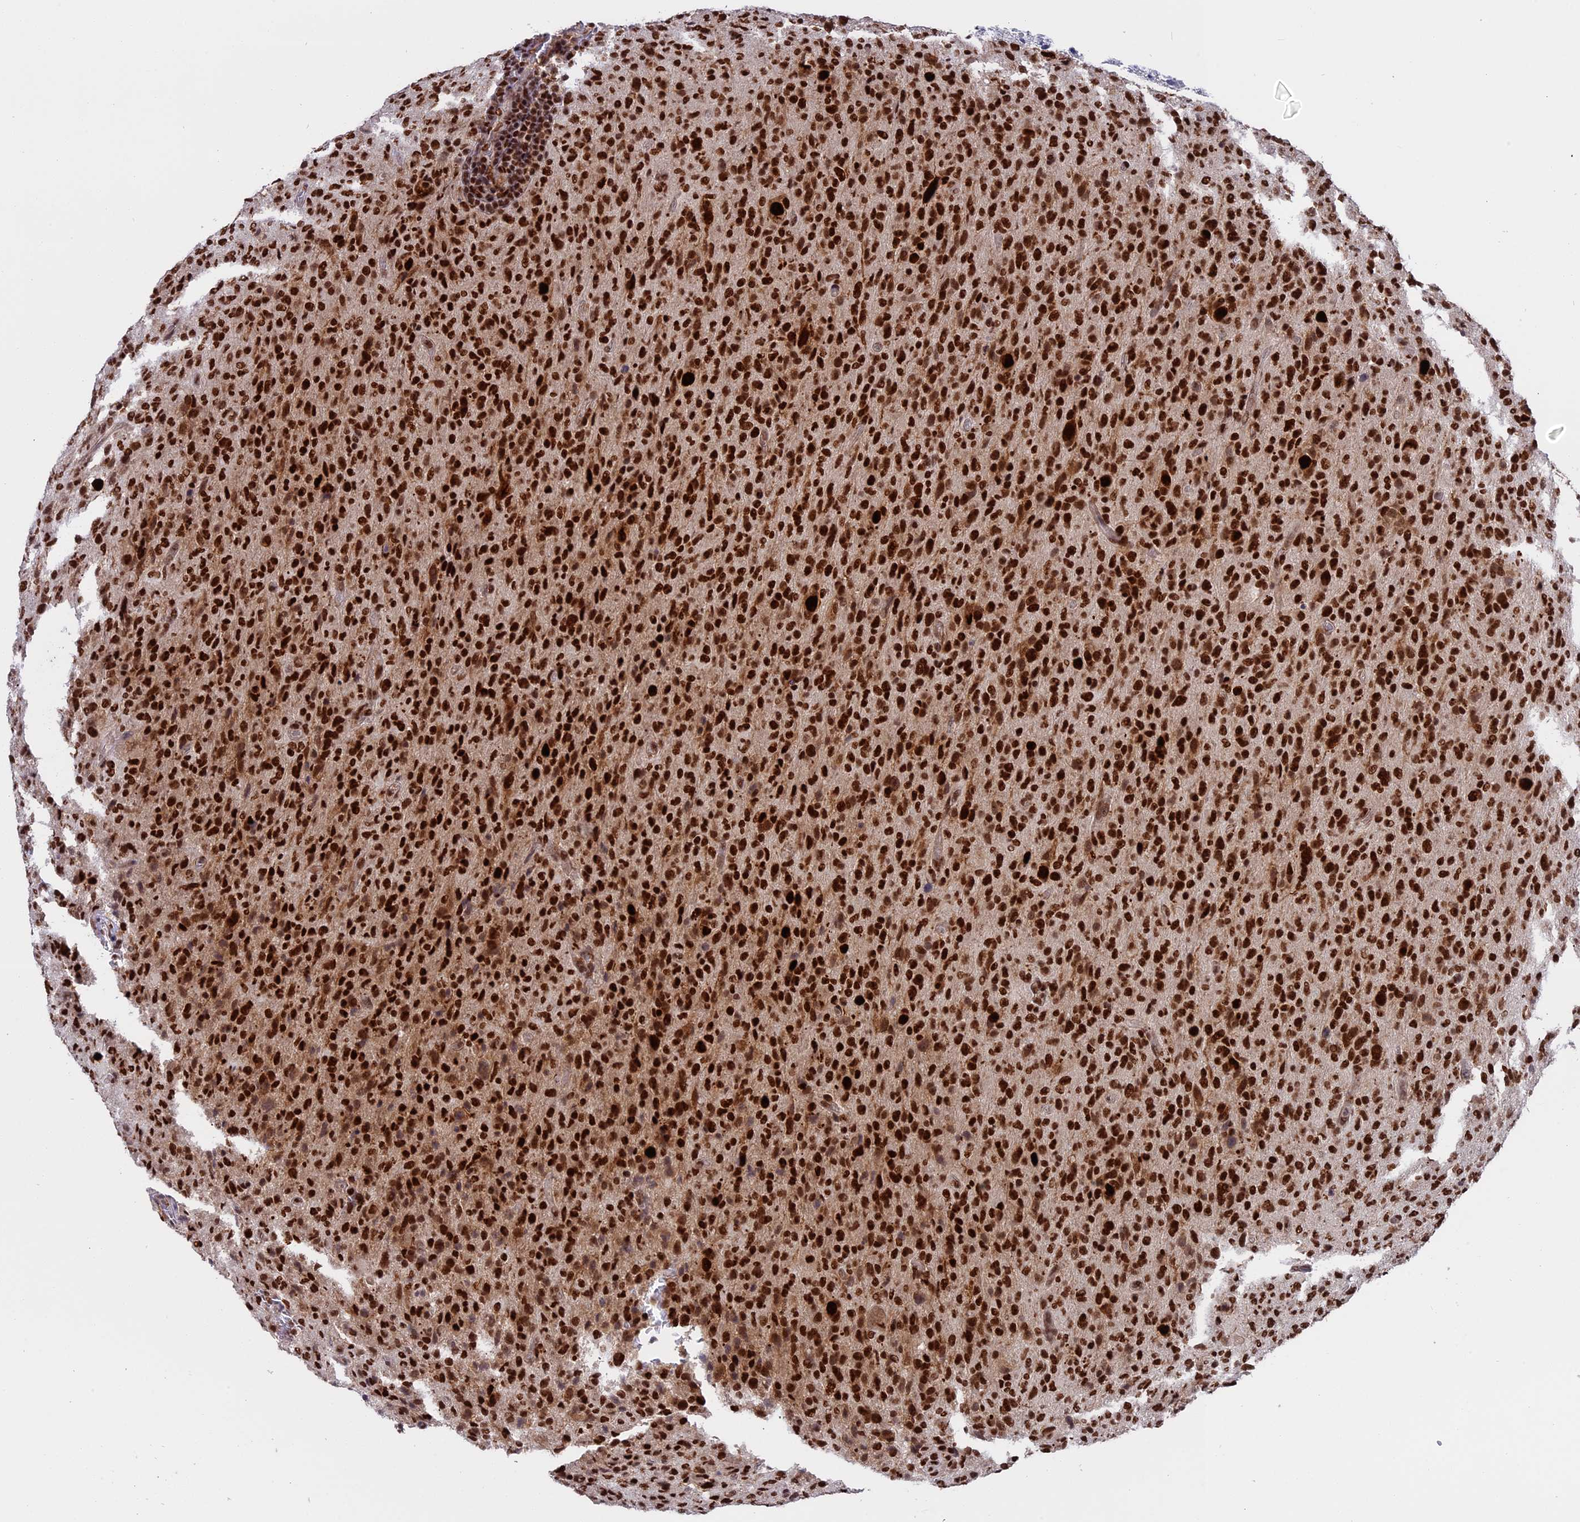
{"staining": {"intensity": "strong", "quantity": ">75%", "location": "nuclear"}, "tissue": "glioma", "cell_type": "Tumor cells", "image_type": "cancer", "snomed": [{"axis": "morphology", "description": "Glioma, malignant, High grade"}, {"axis": "topography", "description": "Brain"}], "caption": "Immunohistochemical staining of malignant glioma (high-grade) exhibits high levels of strong nuclear protein staining in about >75% of tumor cells. (Brightfield microscopy of DAB IHC at high magnification).", "gene": "RAMAC", "patient": {"sex": "female", "age": 57}}